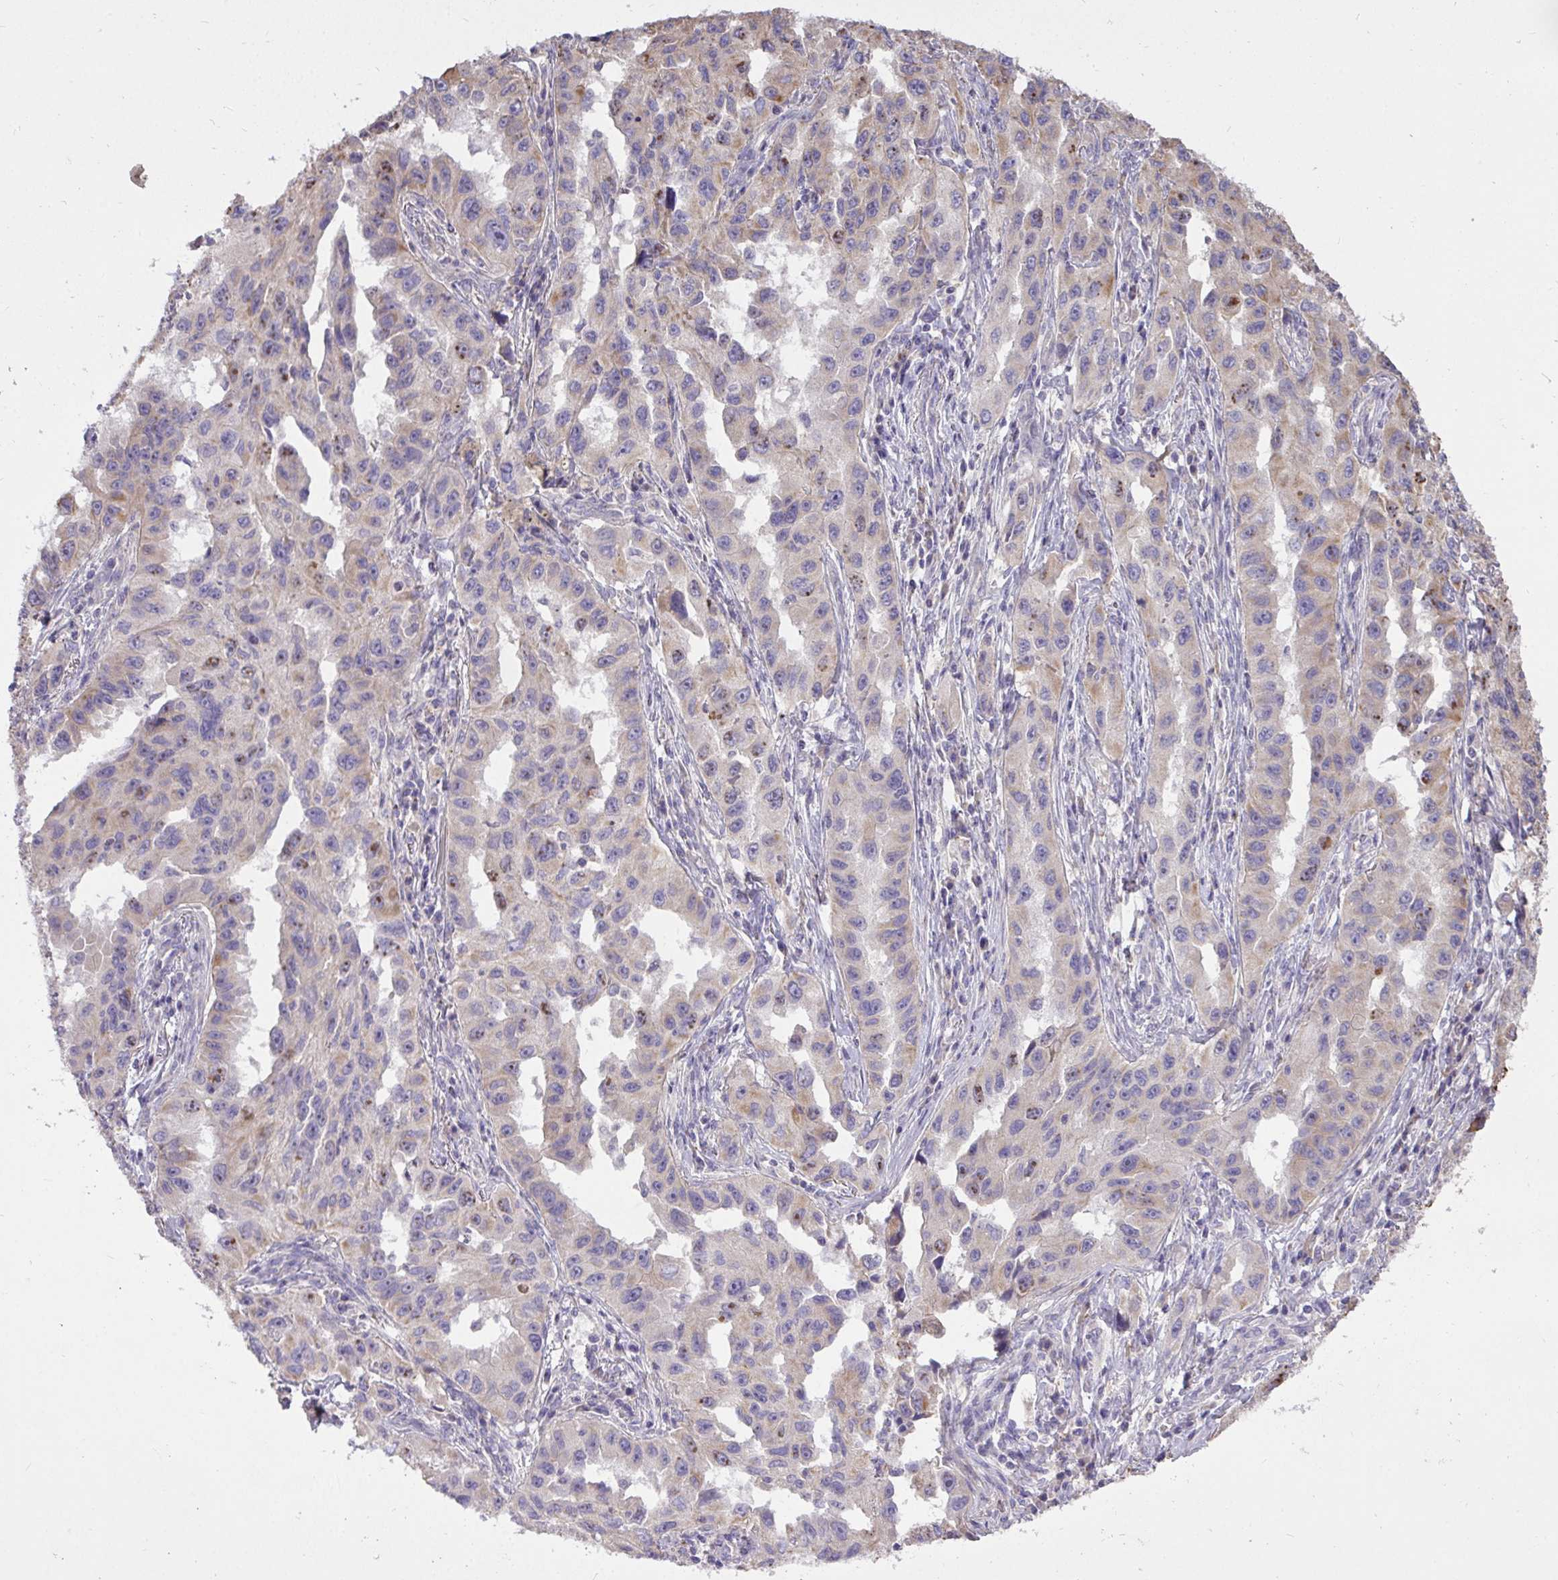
{"staining": {"intensity": "moderate", "quantity": "<25%", "location": "cytoplasmic/membranous,nuclear"}, "tissue": "lung cancer", "cell_type": "Tumor cells", "image_type": "cancer", "snomed": [{"axis": "morphology", "description": "Adenocarcinoma, NOS"}, {"axis": "topography", "description": "Lung"}], "caption": "IHC photomicrograph of human lung cancer stained for a protein (brown), which reveals low levels of moderate cytoplasmic/membranous and nuclear expression in approximately <25% of tumor cells.", "gene": "STRIP1", "patient": {"sex": "female", "age": 73}}